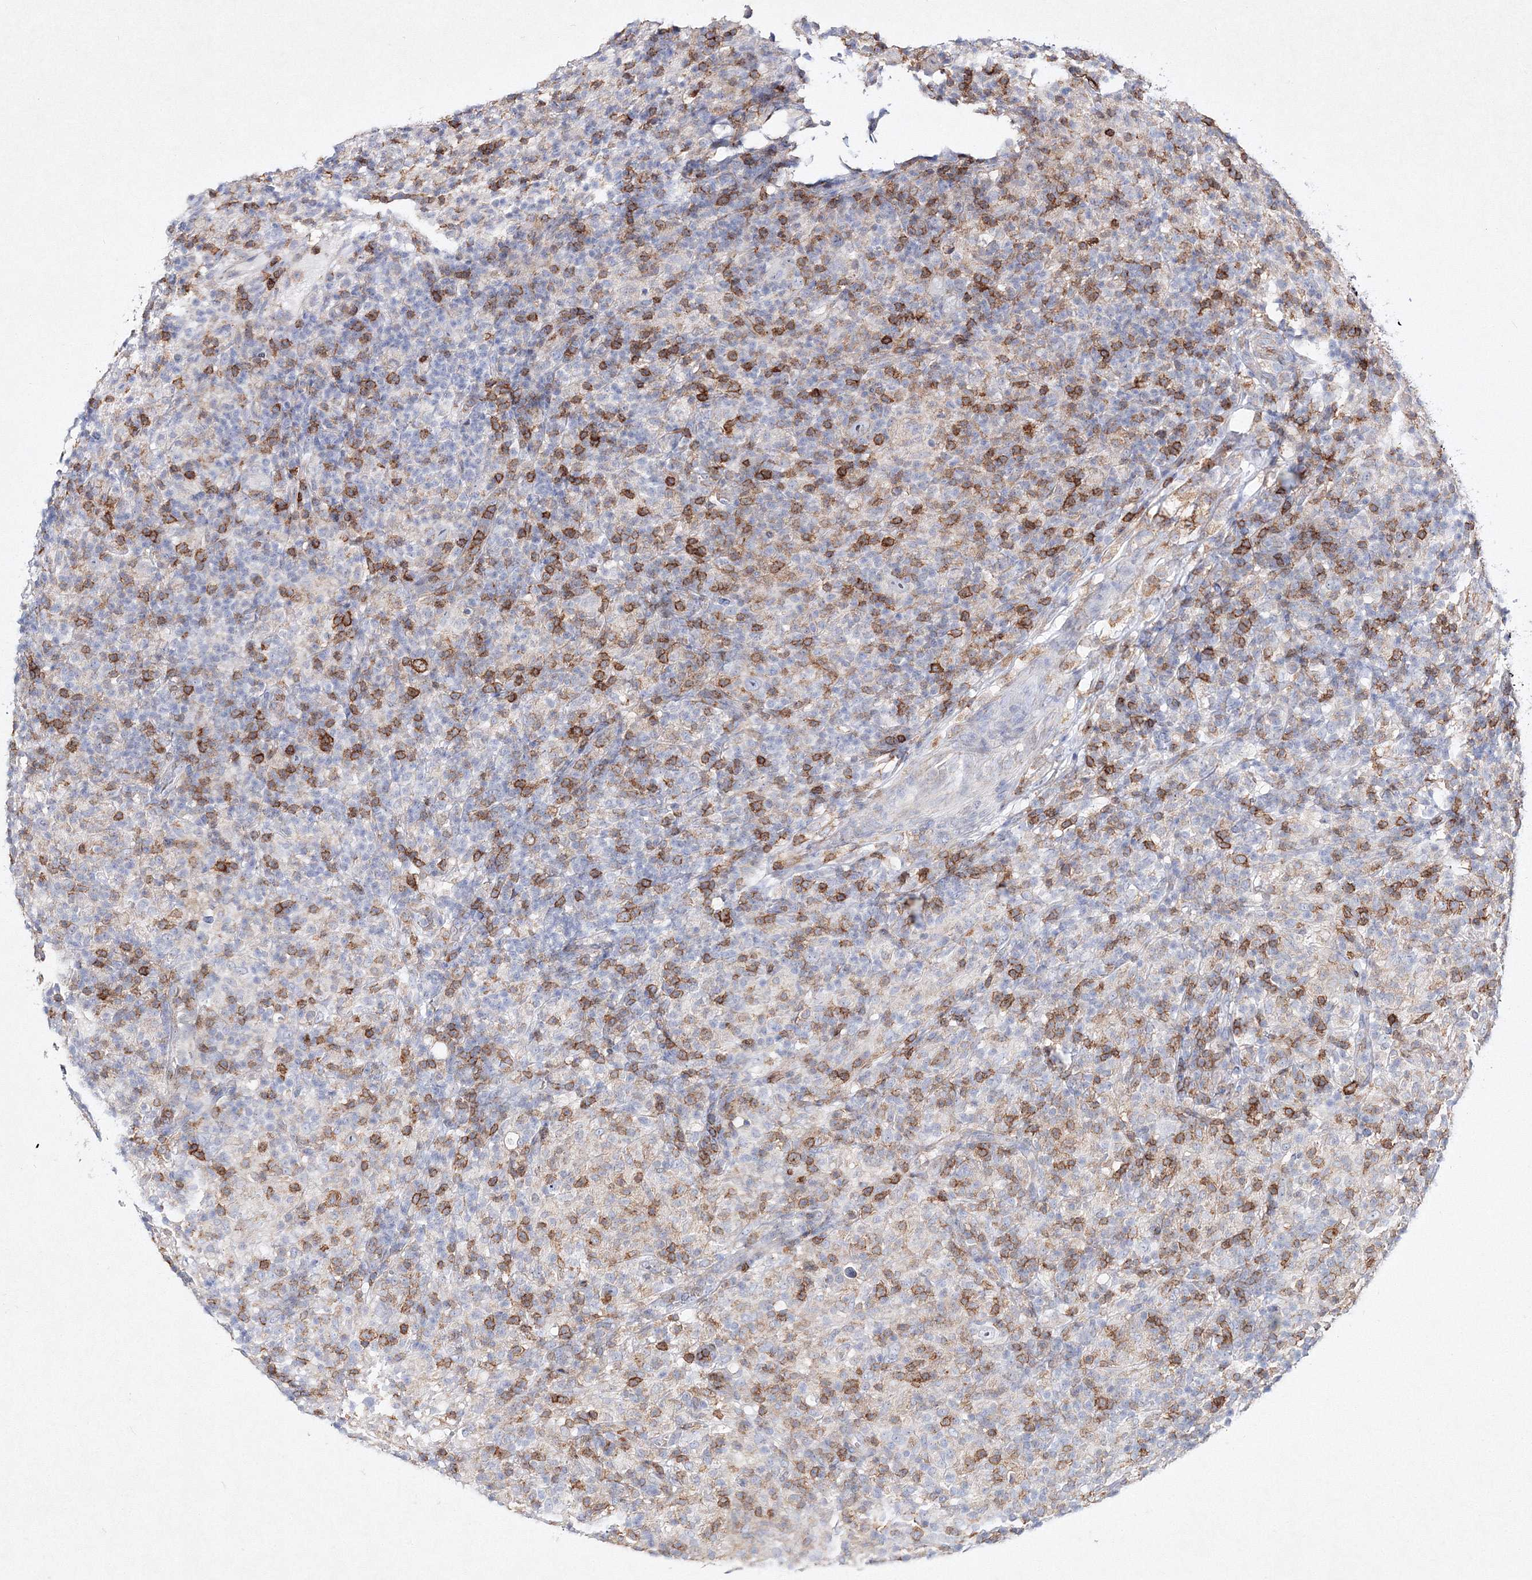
{"staining": {"intensity": "negative", "quantity": "none", "location": "none"}, "tissue": "lymphoma", "cell_type": "Tumor cells", "image_type": "cancer", "snomed": [{"axis": "morphology", "description": "Hodgkin's disease, NOS"}, {"axis": "topography", "description": "Lymph node"}], "caption": "Immunohistochemistry (IHC) of human Hodgkin's disease shows no staining in tumor cells. (Immunohistochemistry, brightfield microscopy, high magnification).", "gene": "HCST", "patient": {"sex": "male", "age": 70}}